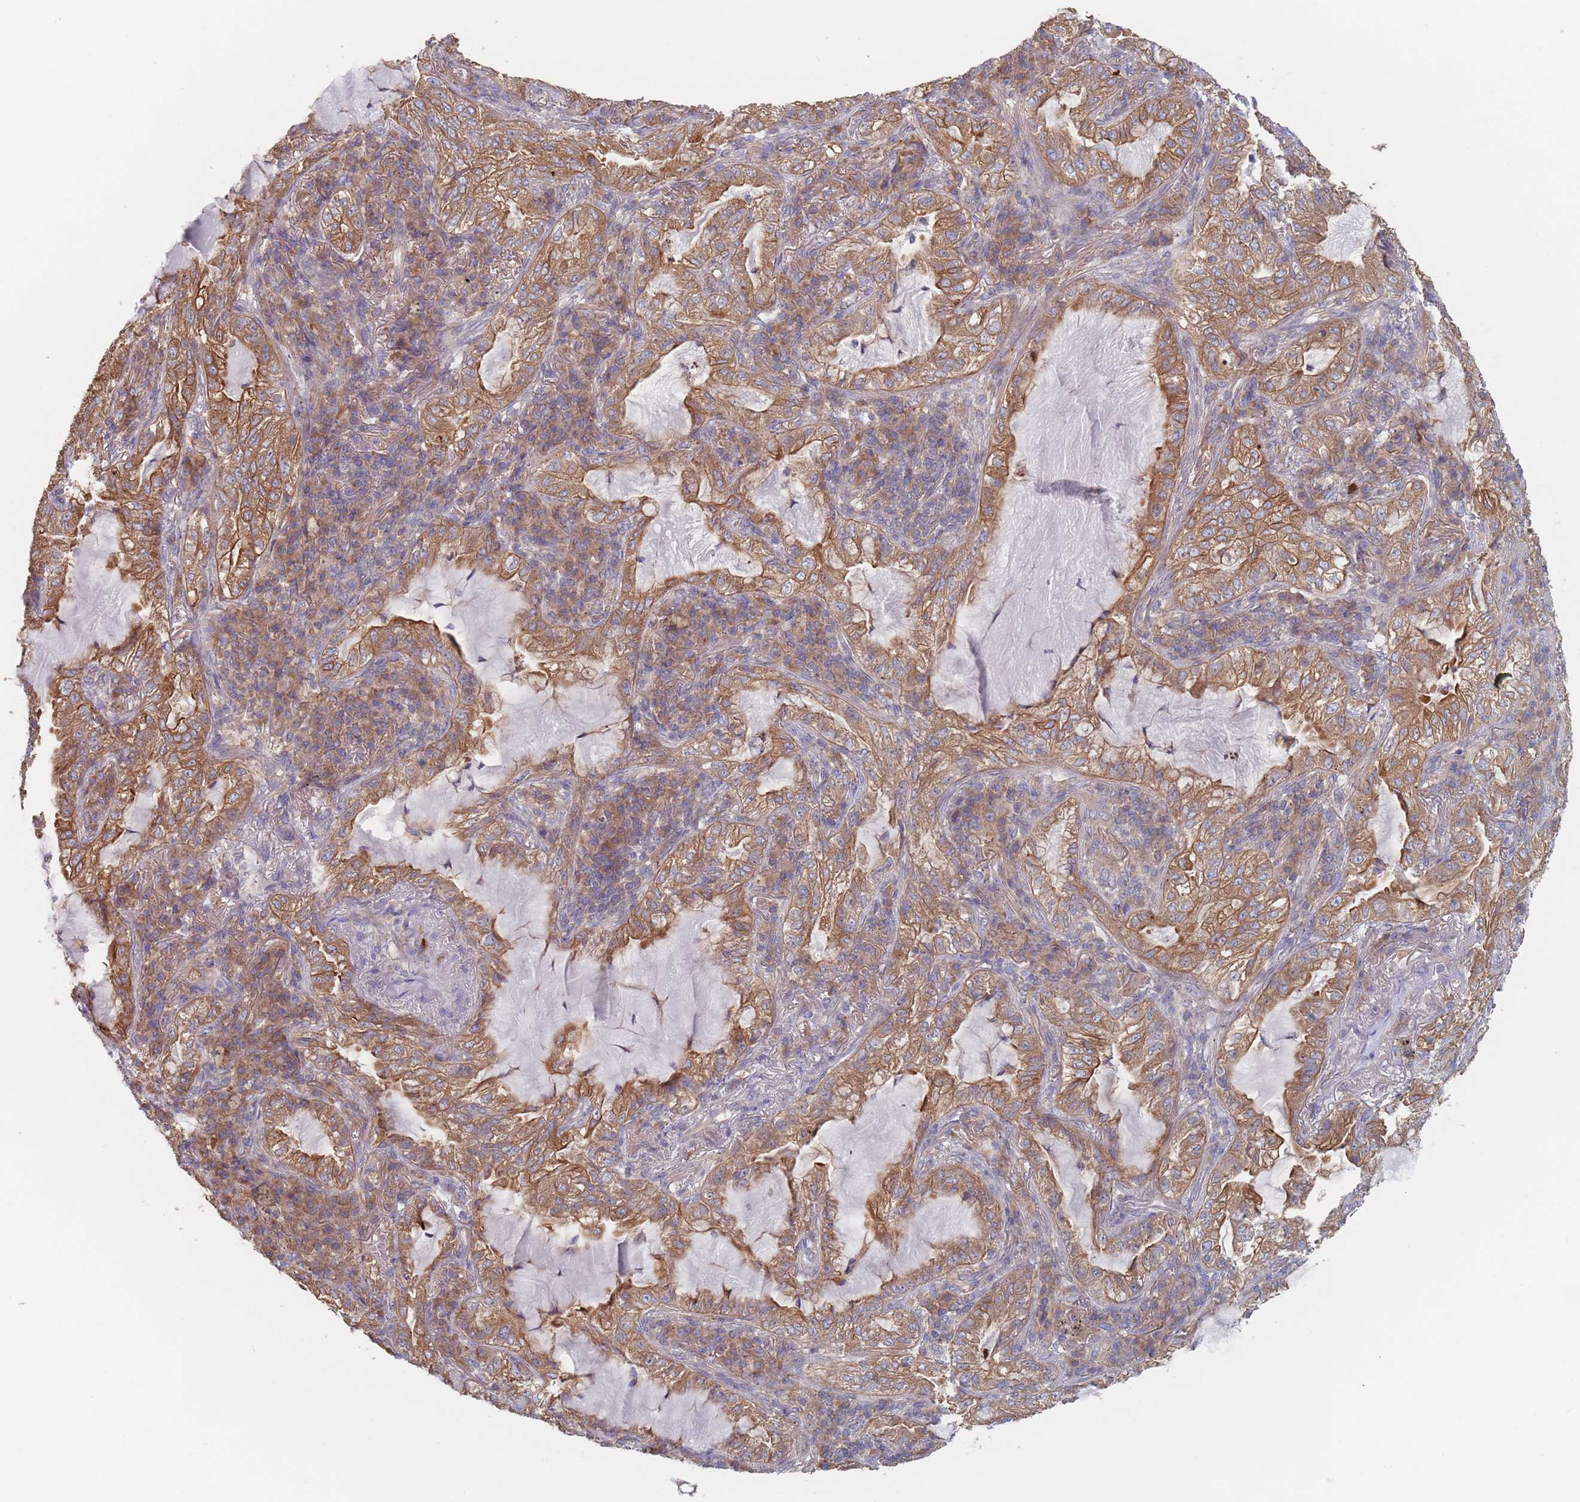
{"staining": {"intensity": "strong", "quantity": ">75%", "location": "cytoplasmic/membranous"}, "tissue": "lung cancer", "cell_type": "Tumor cells", "image_type": "cancer", "snomed": [{"axis": "morphology", "description": "Adenocarcinoma, NOS"}, {"axis": "topography", "description": "Lung"}], "caption": "The image demonstrates immunohistochemical staining of lung cancer (adenocarcinoma). There is strong cytoplasmic/membranous positivity is appreciated in about >75% of tumor cells. (Brightfield microscopy of DAB IHC at high magnification).", "gene": "EFCC1", "patient": {"sex": "female", "age": 73}}